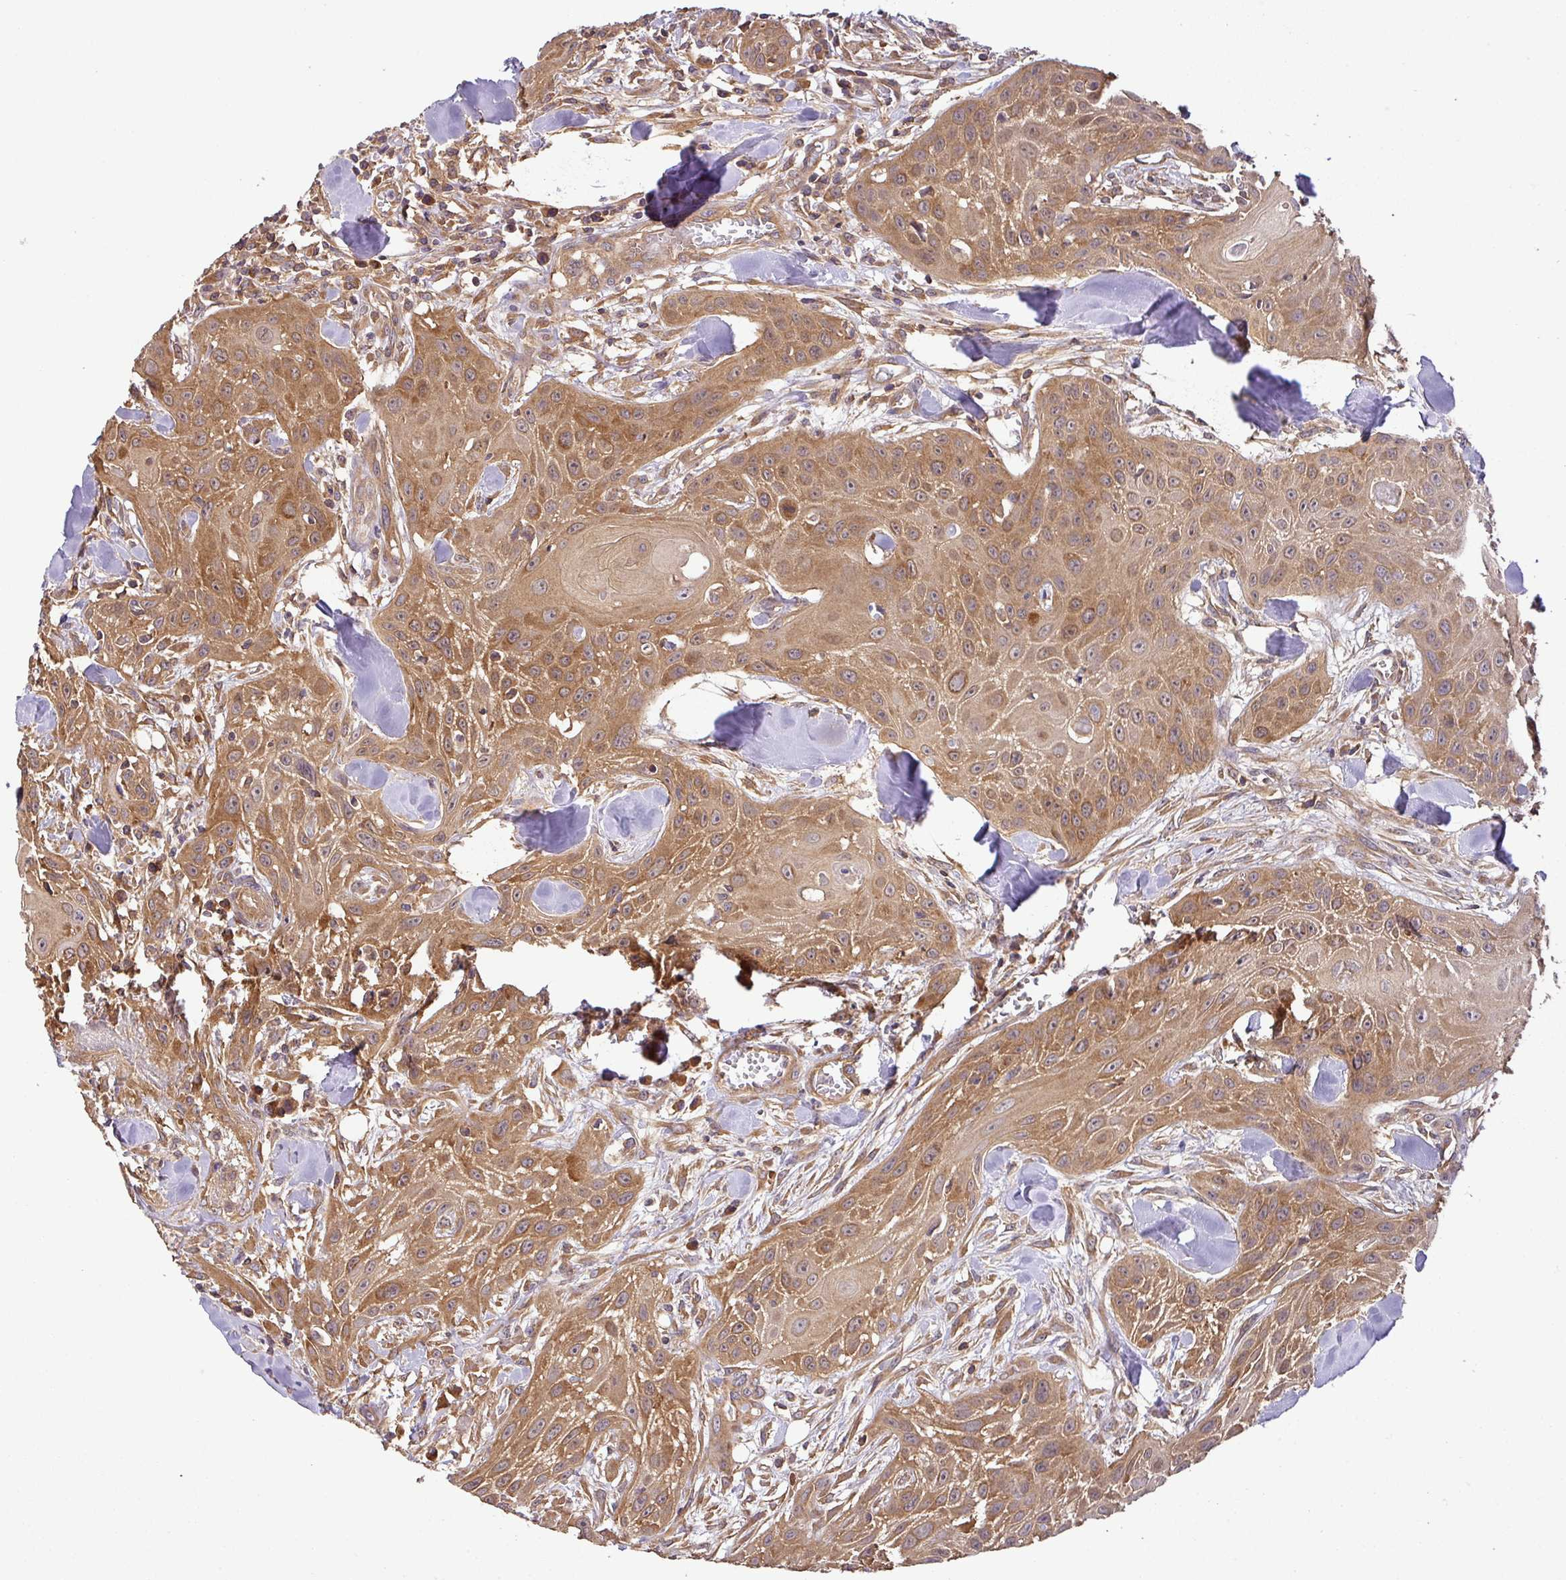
{"staining": {"intensity": "moderate", "quantity": ">75%", "location": "cytoplasmic/membranous"}, "tissue": "head and neck cancer", "cell_type": "Tumor cells", "image_type": "cancer", "snomed": [{"axis": "morphology", "description": "Squamous cell carcinoma, NOS"}, {"axis": "topography", "description": "Lymph node"}, {"axis": "topography", "description": "Salivary gland"}, {"axis": "topography", "description": "Head-Neck"}], "caption": "A brown stain highlights moderate cytoplasmic/membranous positivity of a protein in head and neck cancer (squamous cell carcinoma) tumor cells.", "gene": "GSPT1", "patient": {"sex": "female", "age": 74}}